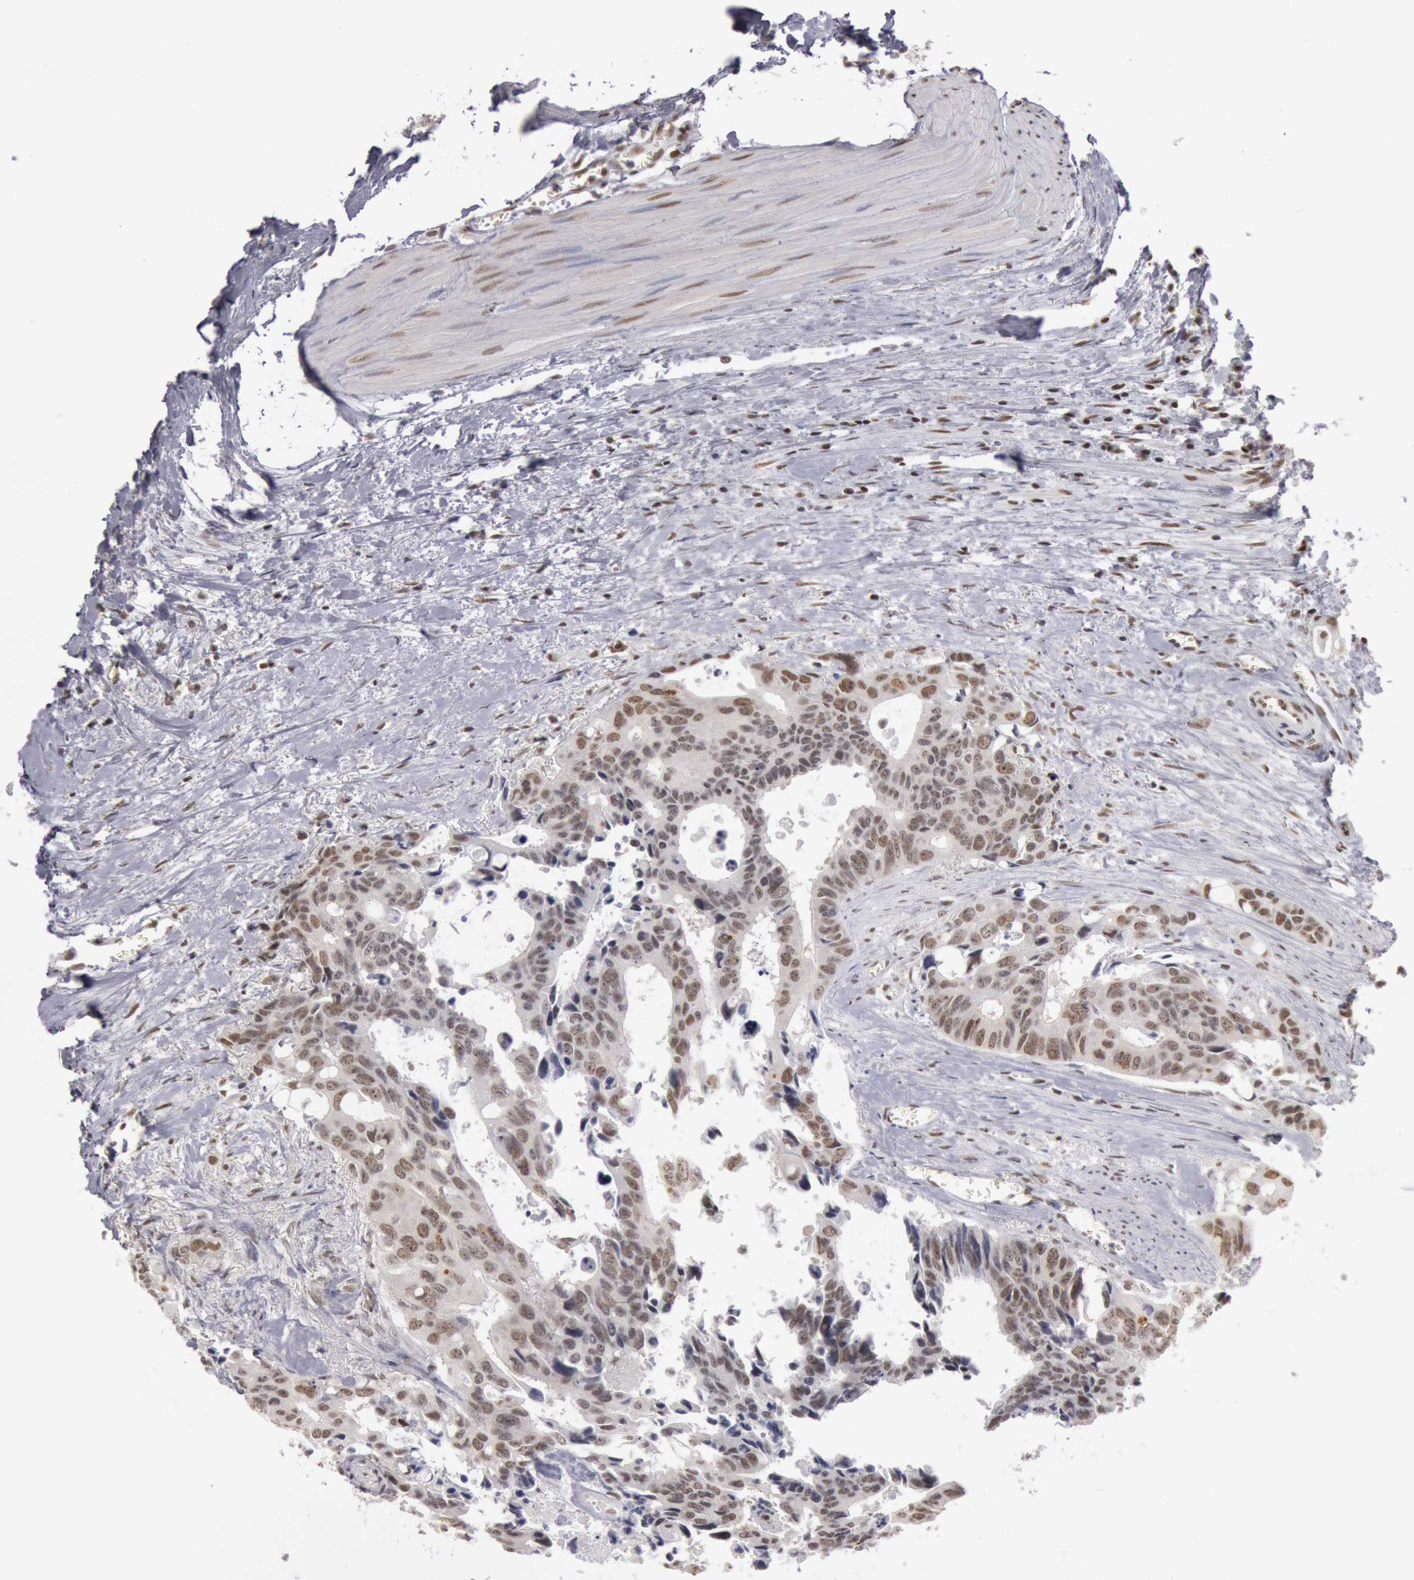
{"staining": {"intensity": "moderate", "quantity": ">75%", "location": "nuclear"}, "tissue": "colorectal cancer", "cell_type": "Tumor cells", "image_type": "cancer", "snomed": [{"axis": "morphology", "description": "Adenocarcinoma, NOS"}, {"axis": "topography", "description": "Rectum"}], "caption": "Immunohistochemistry (IHC) image of adenocarcinoma (colorectal) stained for a protein (brown), which exhibits medium levels of moderate nuclear positivity in about >75% of tumor cells.", "gene": "ESS2", "patient": {"sex": "male", "age": 76}}